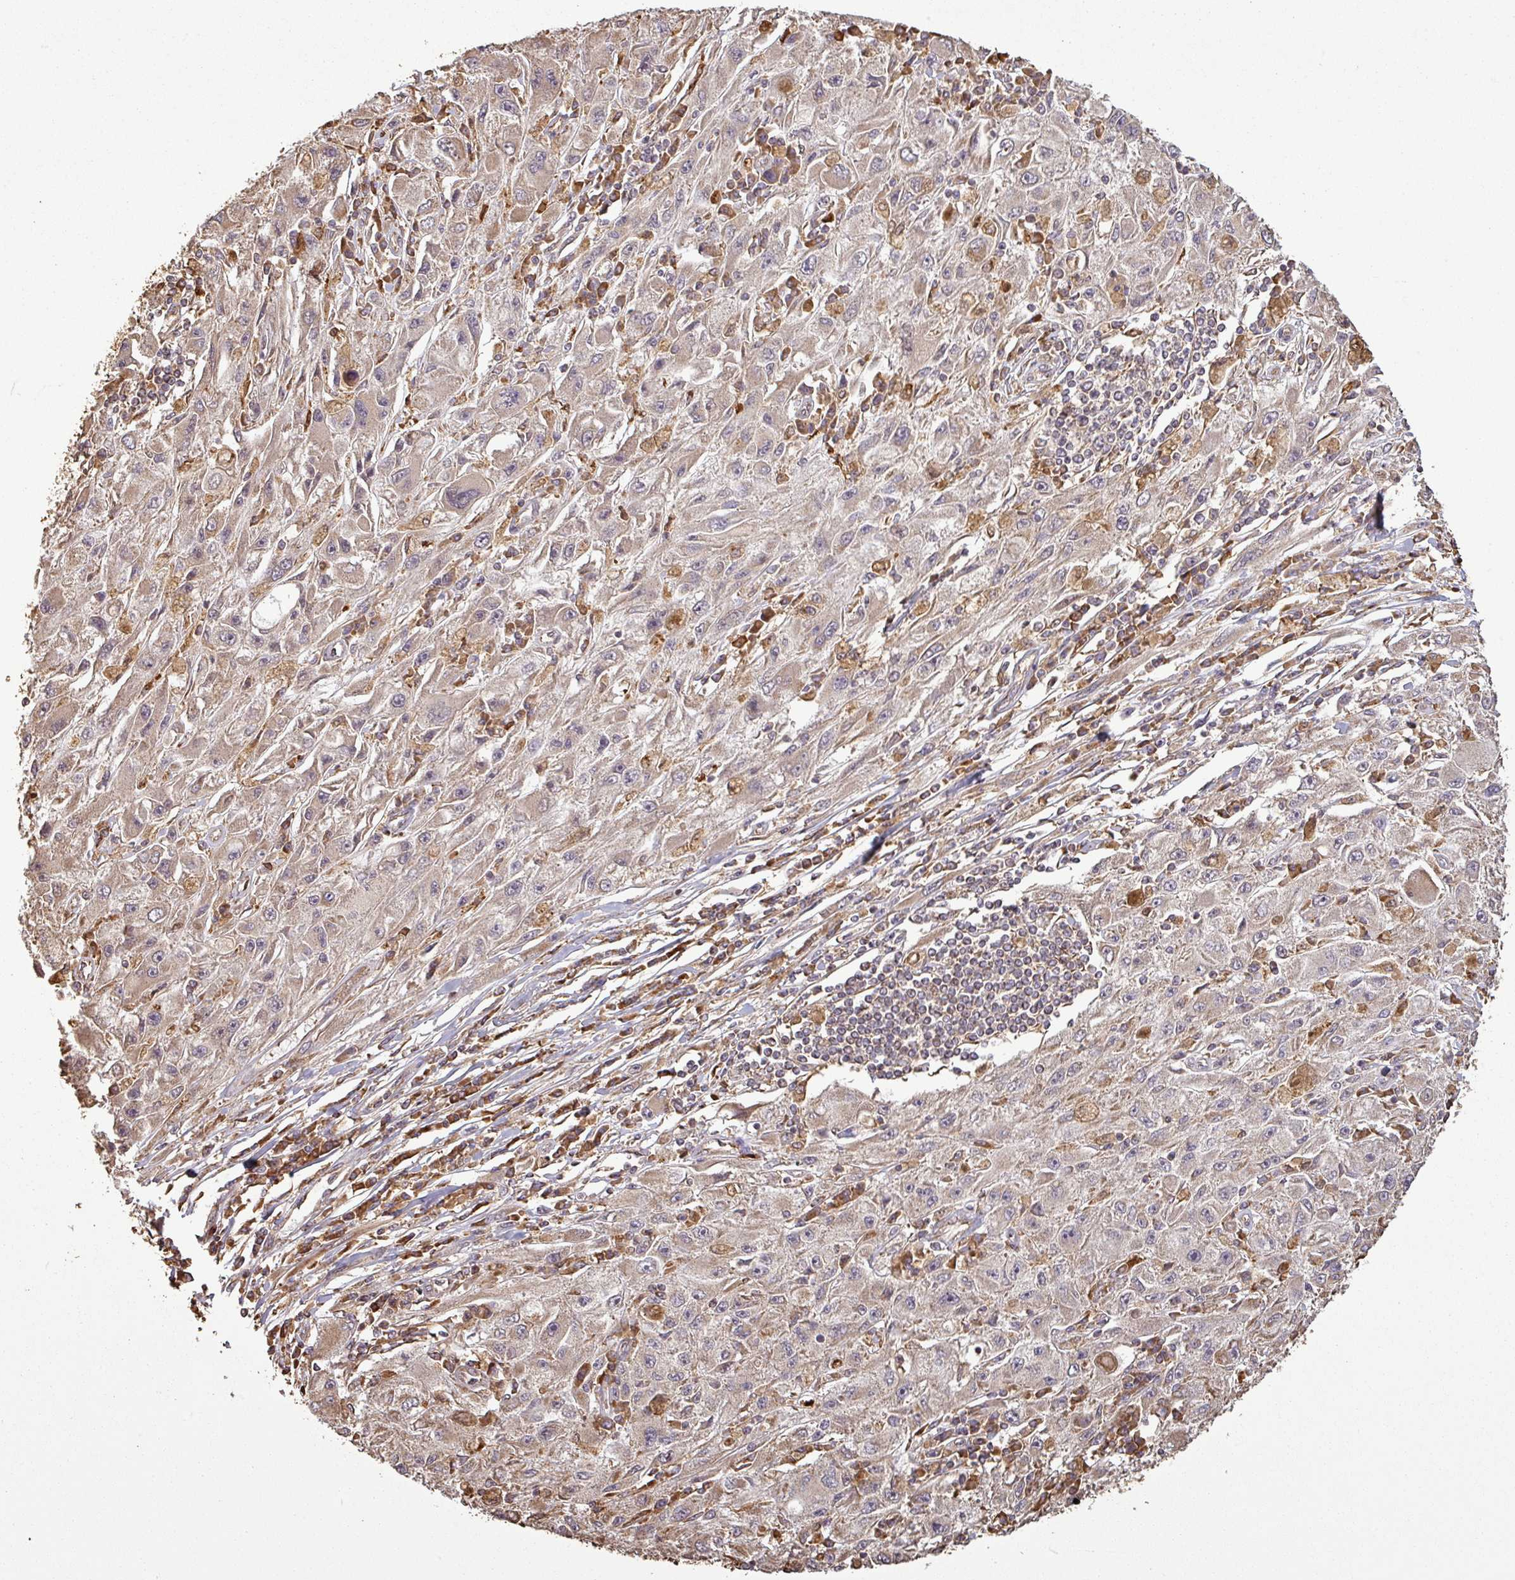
{"staining": {"intensity": "weak", "quantity": "<25%", "location": "cytoplasmic/membranous"}, "tissue": "melanoma", "cell_type": "Tumor cells", "image_type": "cancer", "snomed": [{"axis": "morphology", "description": "Malignant melanoma, Metastatic site"}, {"axis": "topography", "description": "Skin"}], "caption": "A photomicrograph of malignant melanoma (metastatic site) stained for a protein displays no brown staining in tumor cells.", "gene": "PLEKHM1", "patient": {"sex": "male", "age": 53}}